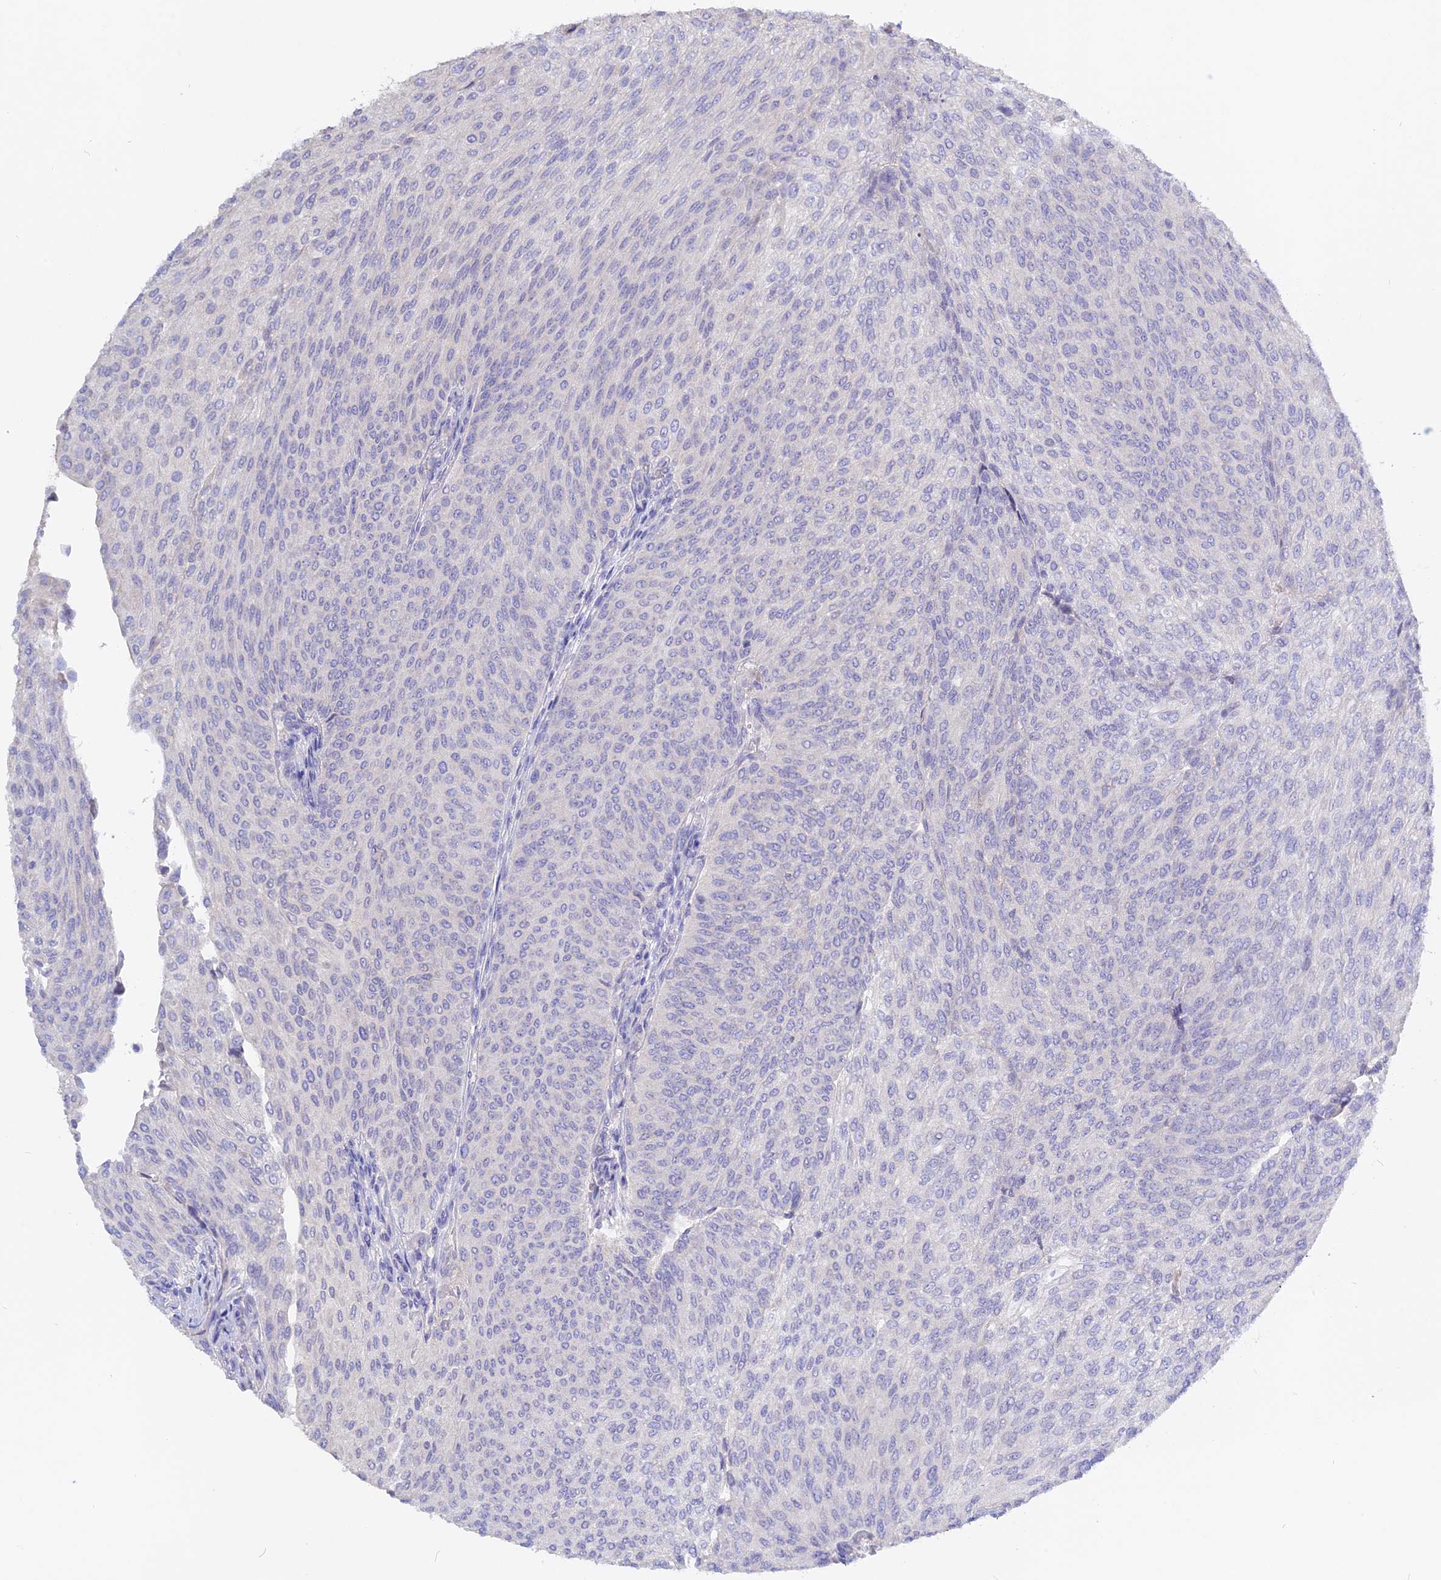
{"staining": {"intensity": "negative", "quantity": "none", "location": "none"}, "tissue": "urothelial cancer", "cell_type": "Tumor cells", "image_type": "cancer", "snomed": [{"axis": "morphology", "description": "Urothelial carcinoma, High grade"}, {"axis": "topography", "description": "Urinary bladder"}], "caption": "IHC of high-grade urothelial carcinoma shows no expression in tumor cells.", "gene": "ADGRA1", "patient": {"sex": "female", "age": 79}}